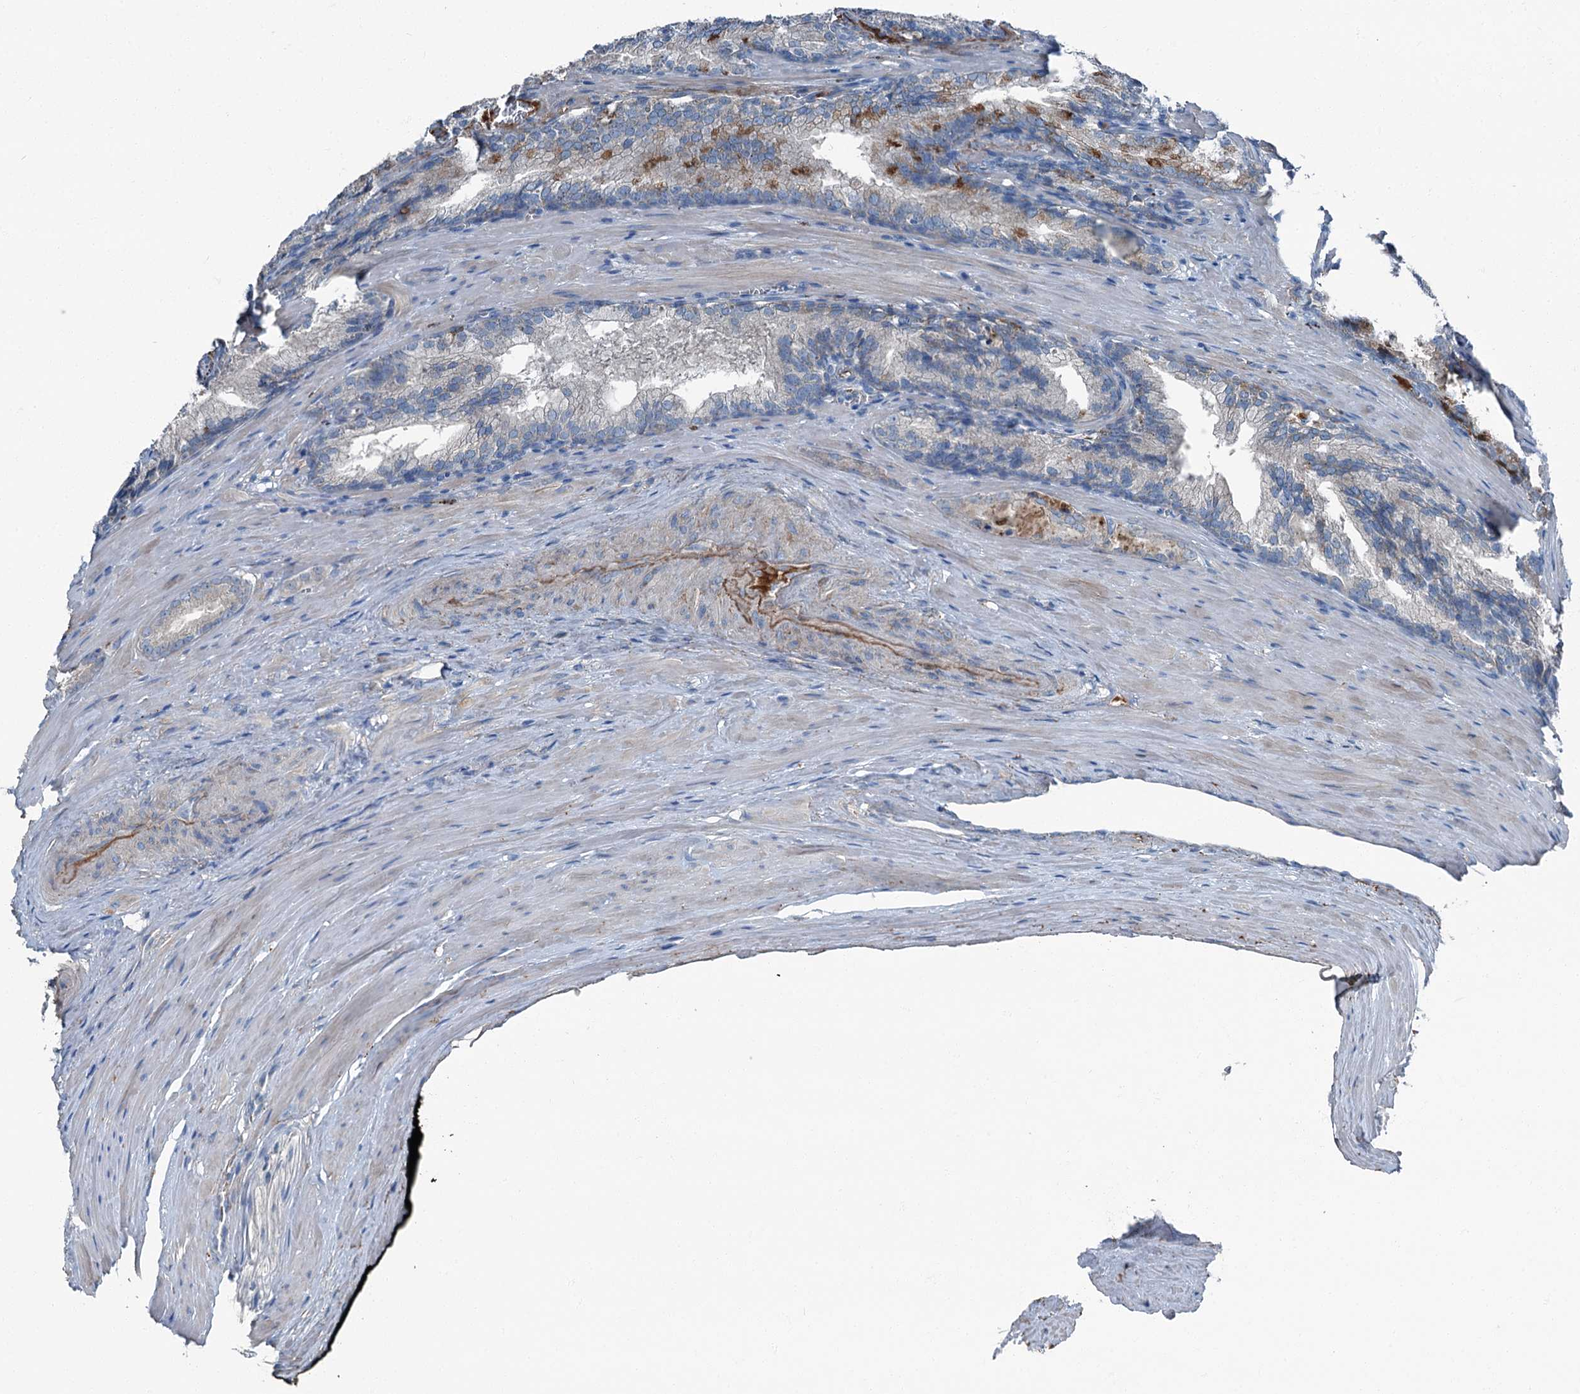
{"staining": {"intensity": "moderate", "quantity": "<25%", "location": "cytoplasmic/membranous"}, "tissue": "prostate cancer", "cell_type": "Tumor cells", "image_type": "cancer", "snomed": [{"axis": "morphology", "description": "Adenocarcinoma, Low grade"}, {"axis": "topography", "description": "Prostate"}], "caption": "Tumor cells demonstrate moderate cytoplasmic/membranous staining in approximately <25% of cells in prostate cancer.", "gene": "AXL", "patient": {"sex": "male", "age": 54}}